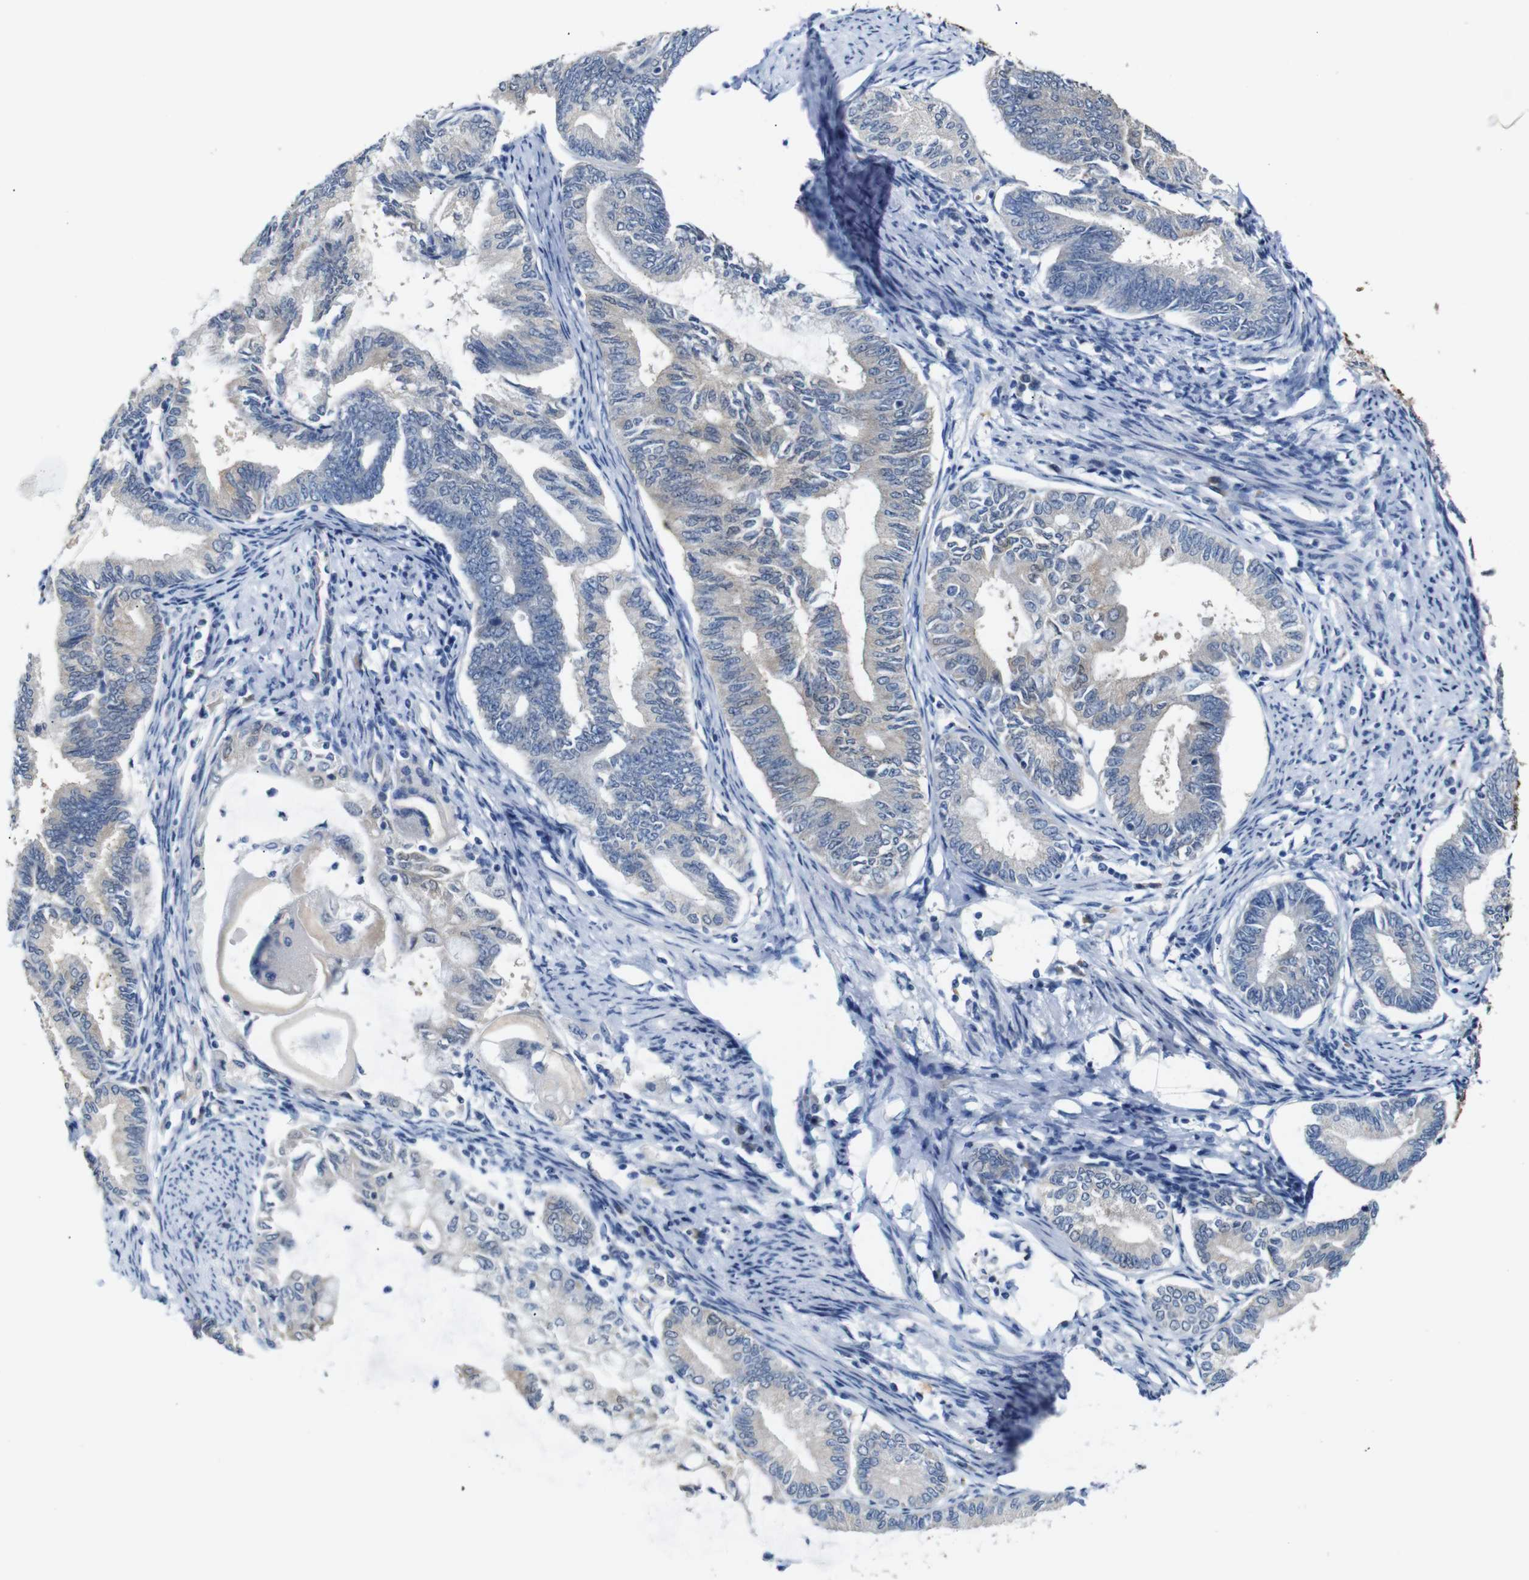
{"staining": {"intensity": "weak", "quantity": ">75%", "location": "cytoplasmic/membranous"}, "tissue": "endometrial cancer", "cell_type": "Tumor cells", "image_type": "cancer", "snomed": [{"axis": "morphology", "description": "Adenocarcinoma, NOS"}, {"axis": "topography", "description": "Endometrium"}], "caption": "Protein staining by immunohistochemistry displays weak cytoplasmic/membranous expression in about >75% of tumor cells in endometrial cancer (adenocarcinoma). The staining was performed using DAB (3,3'-diaminobenzidine) to visualize the protein expression in brown, while the nuclei were stained in blue with hematoxylin (Magnification: 20x).", "gene": "TBC1D32", "patient": {"sex": "female", "age": 86}}